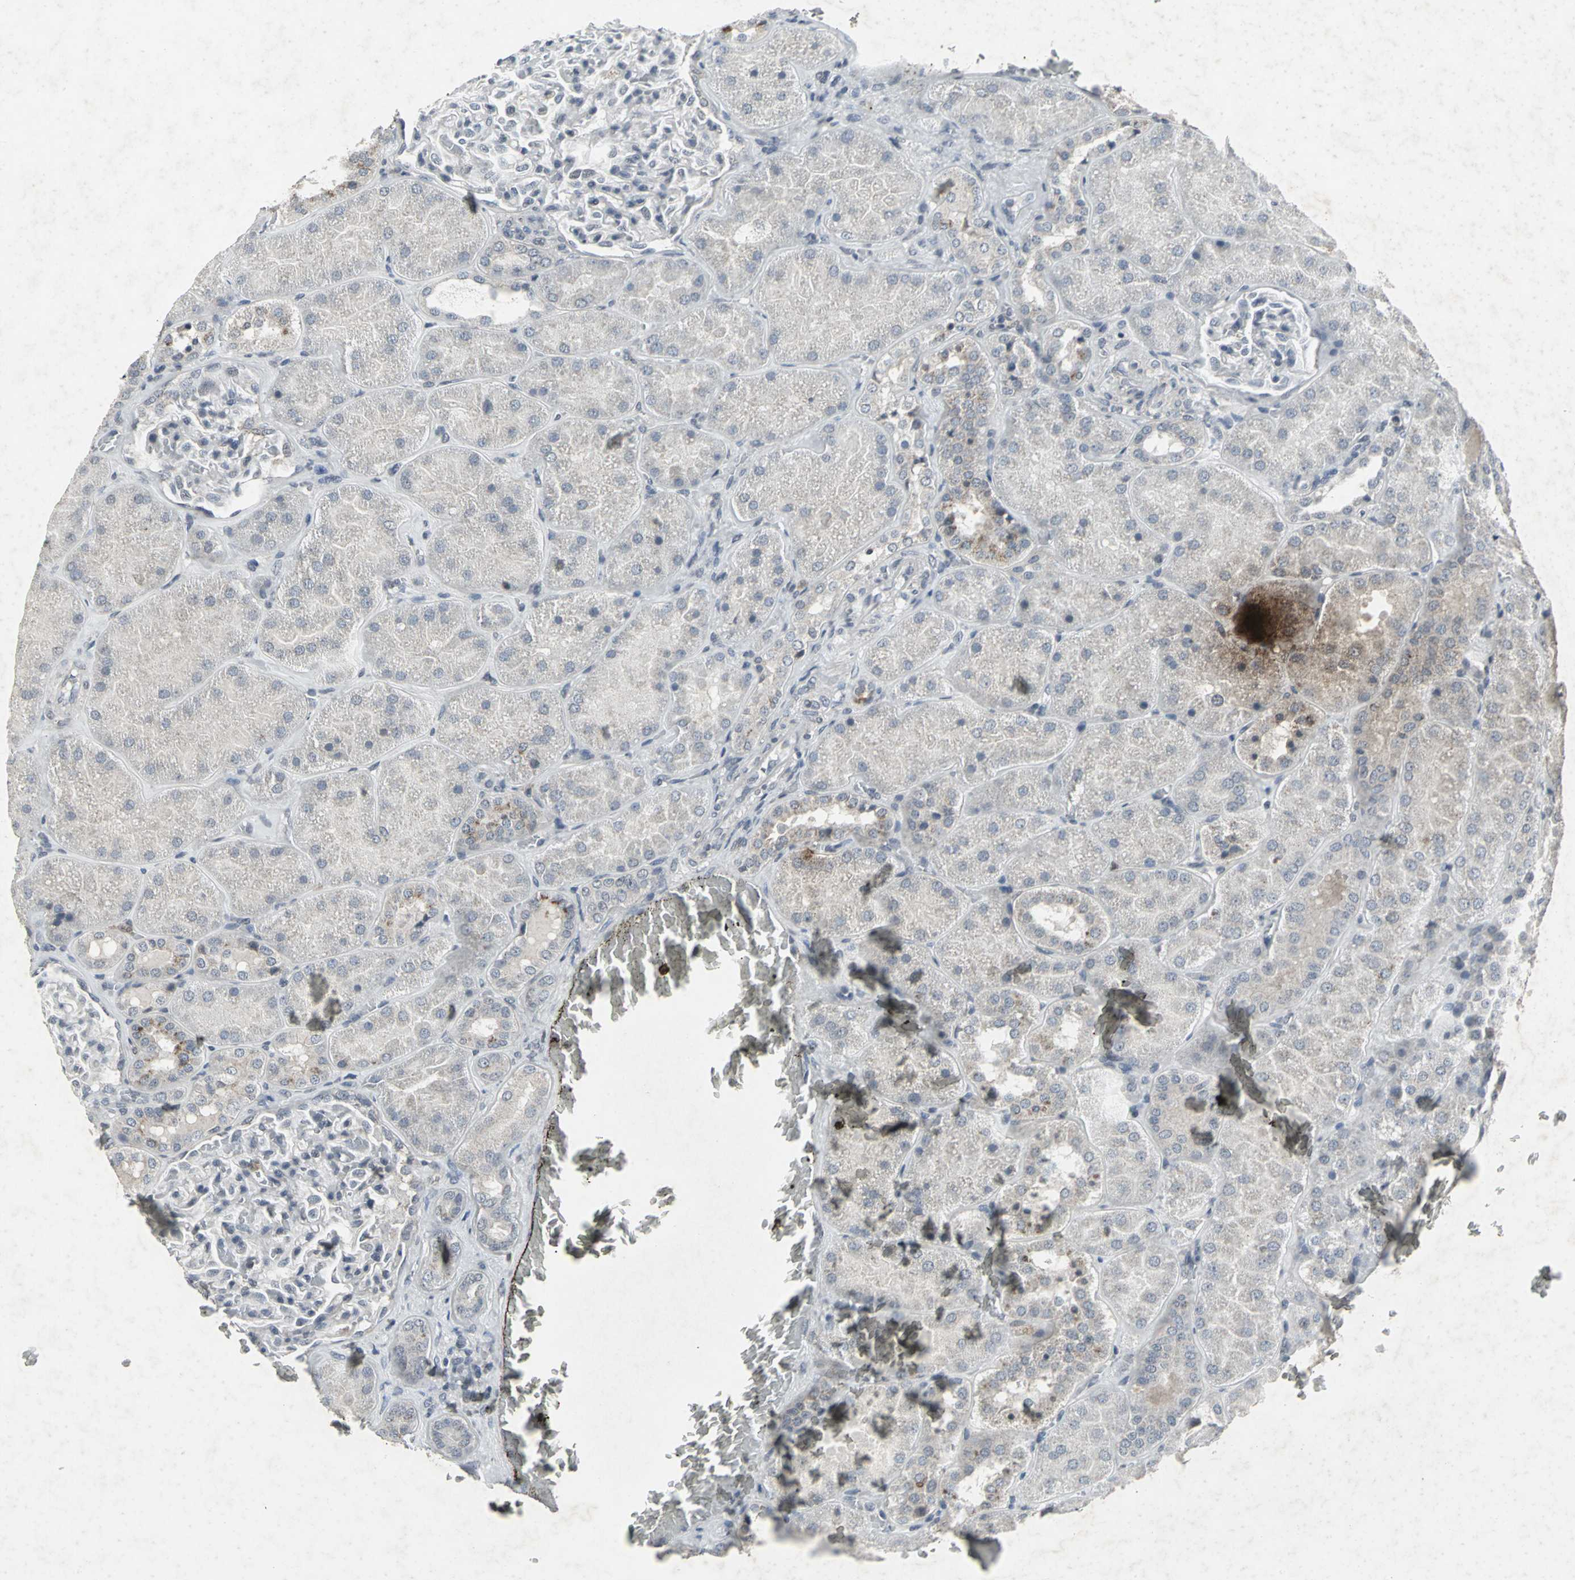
{"staining": {"intensity": "negative", "quantity": "none", "location": "none"}, "tissue": "kidney", "cell_type": "Cells in glomeruli", "image_type": "normal", "snomed": [{"axis": "morphology", "description": "Normal tissue, NOS"}, {"axis": "topography", "description": "Kidney"}], "caption": "The IHC histopathology image has no significant expression in cells in glomeruli of kidney.", "gene": "BMP4", "patient": {"sex": "male", "age": 28}}